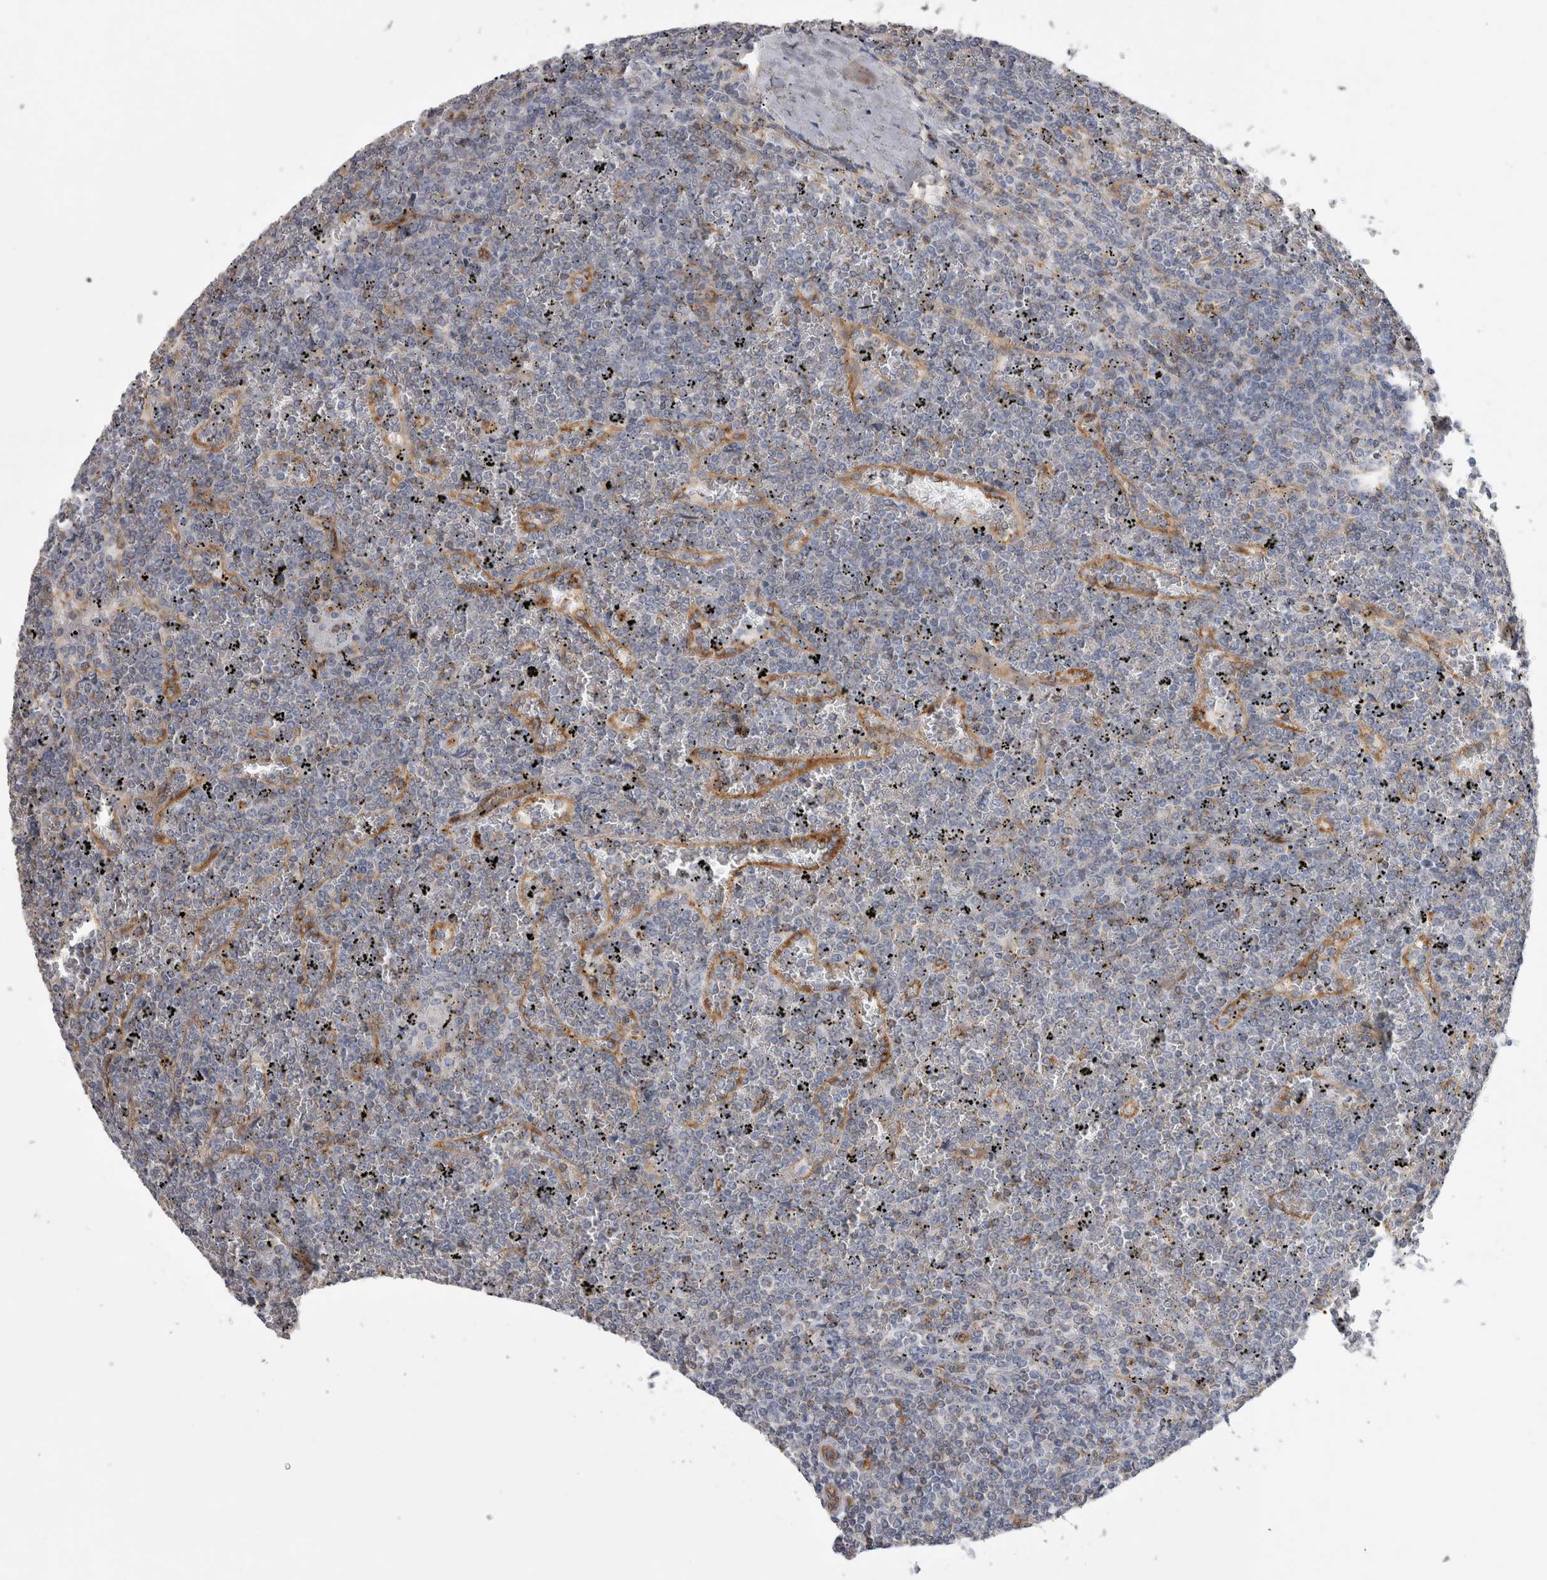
{"staining": {"intensity": "weak", "quantity": "<25%", "location": "cytoplasmic/membranous"}, "tissue": "lymphoma", "cell_type": "Tumor cells", "image_type": "cancer", "snomed": [{"axis": "morphology", "description": "Malignant lymphoma, non-Hodgkin's type, Low grade"}, {"axis": "topography", "description": "Spleen"}], "caption": "A high-resolution photomicrograph shows immunohistochemistry (IHC) staining of malignant lymphoma, non-Hodgkin's type (low-grade), which reveals no significant staining in tumor cells. (Stains: DAB (3,3'-diaminobenzidine) immunohistochemistry (IHC) with hematoxylin counter stain, Microscopy: brightfield microscopy at high magnification).", "gene": "ATXN3", "patient": {"sex": "female", "age": 19}}